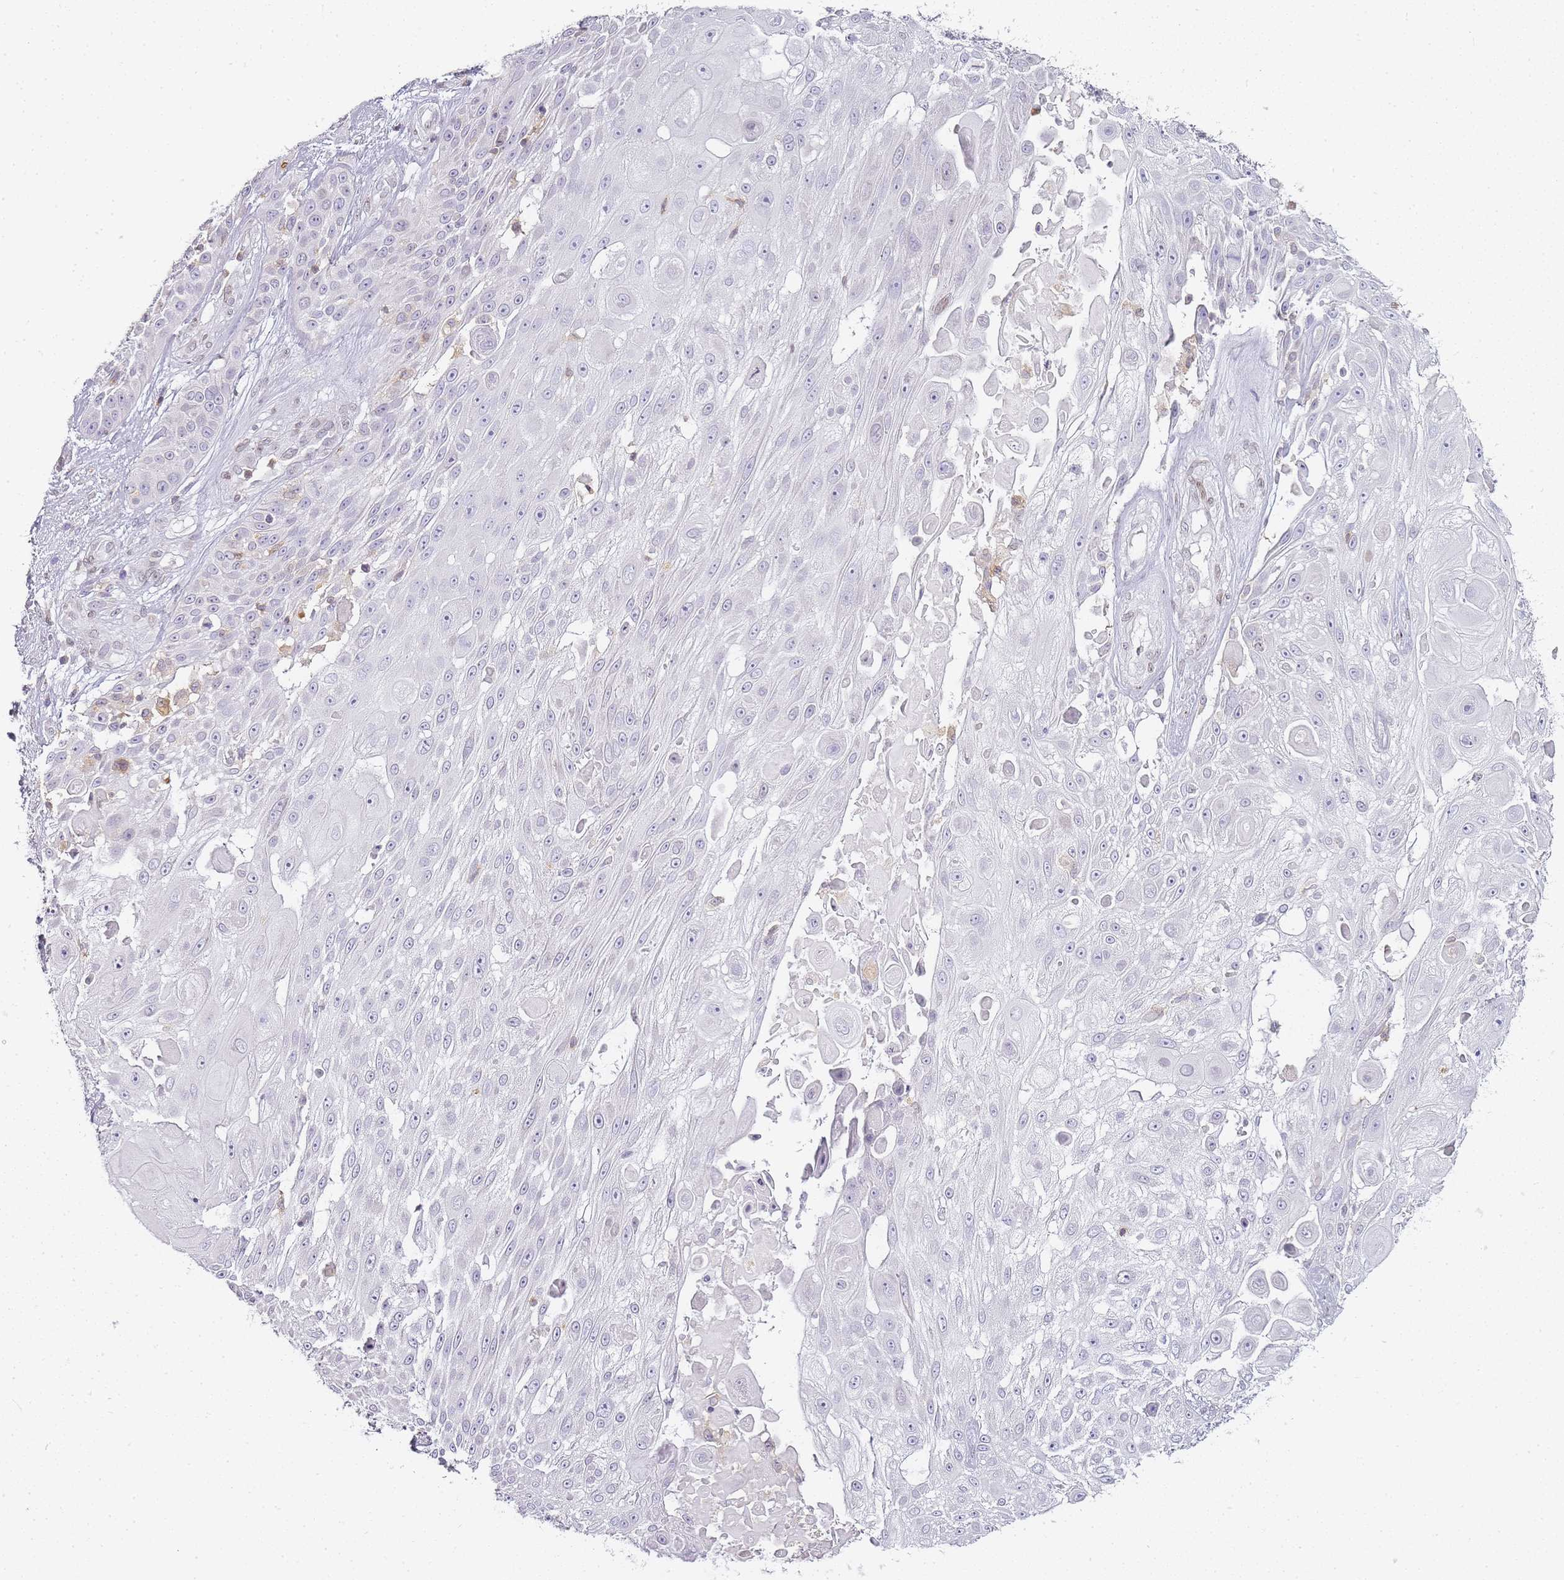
{"staining": {"intensity": "negative", "quantity": "none", "location": "none"}, "tissue": "skin cancer", "cell_type": "Tumor cells", "image_type": "cancer", "snomed": [{"axis": "morphology", "description": "Squamous cell carcinoma, NOS"}, {"axis": "topography", "description": "Skin"}], "caption": "Skin cancer was stained to show a protein in brown. There is no significant positivity in tumor cells.", "gene": "JAKMIP1", "patient": {"sex": "female", "age": 86}}